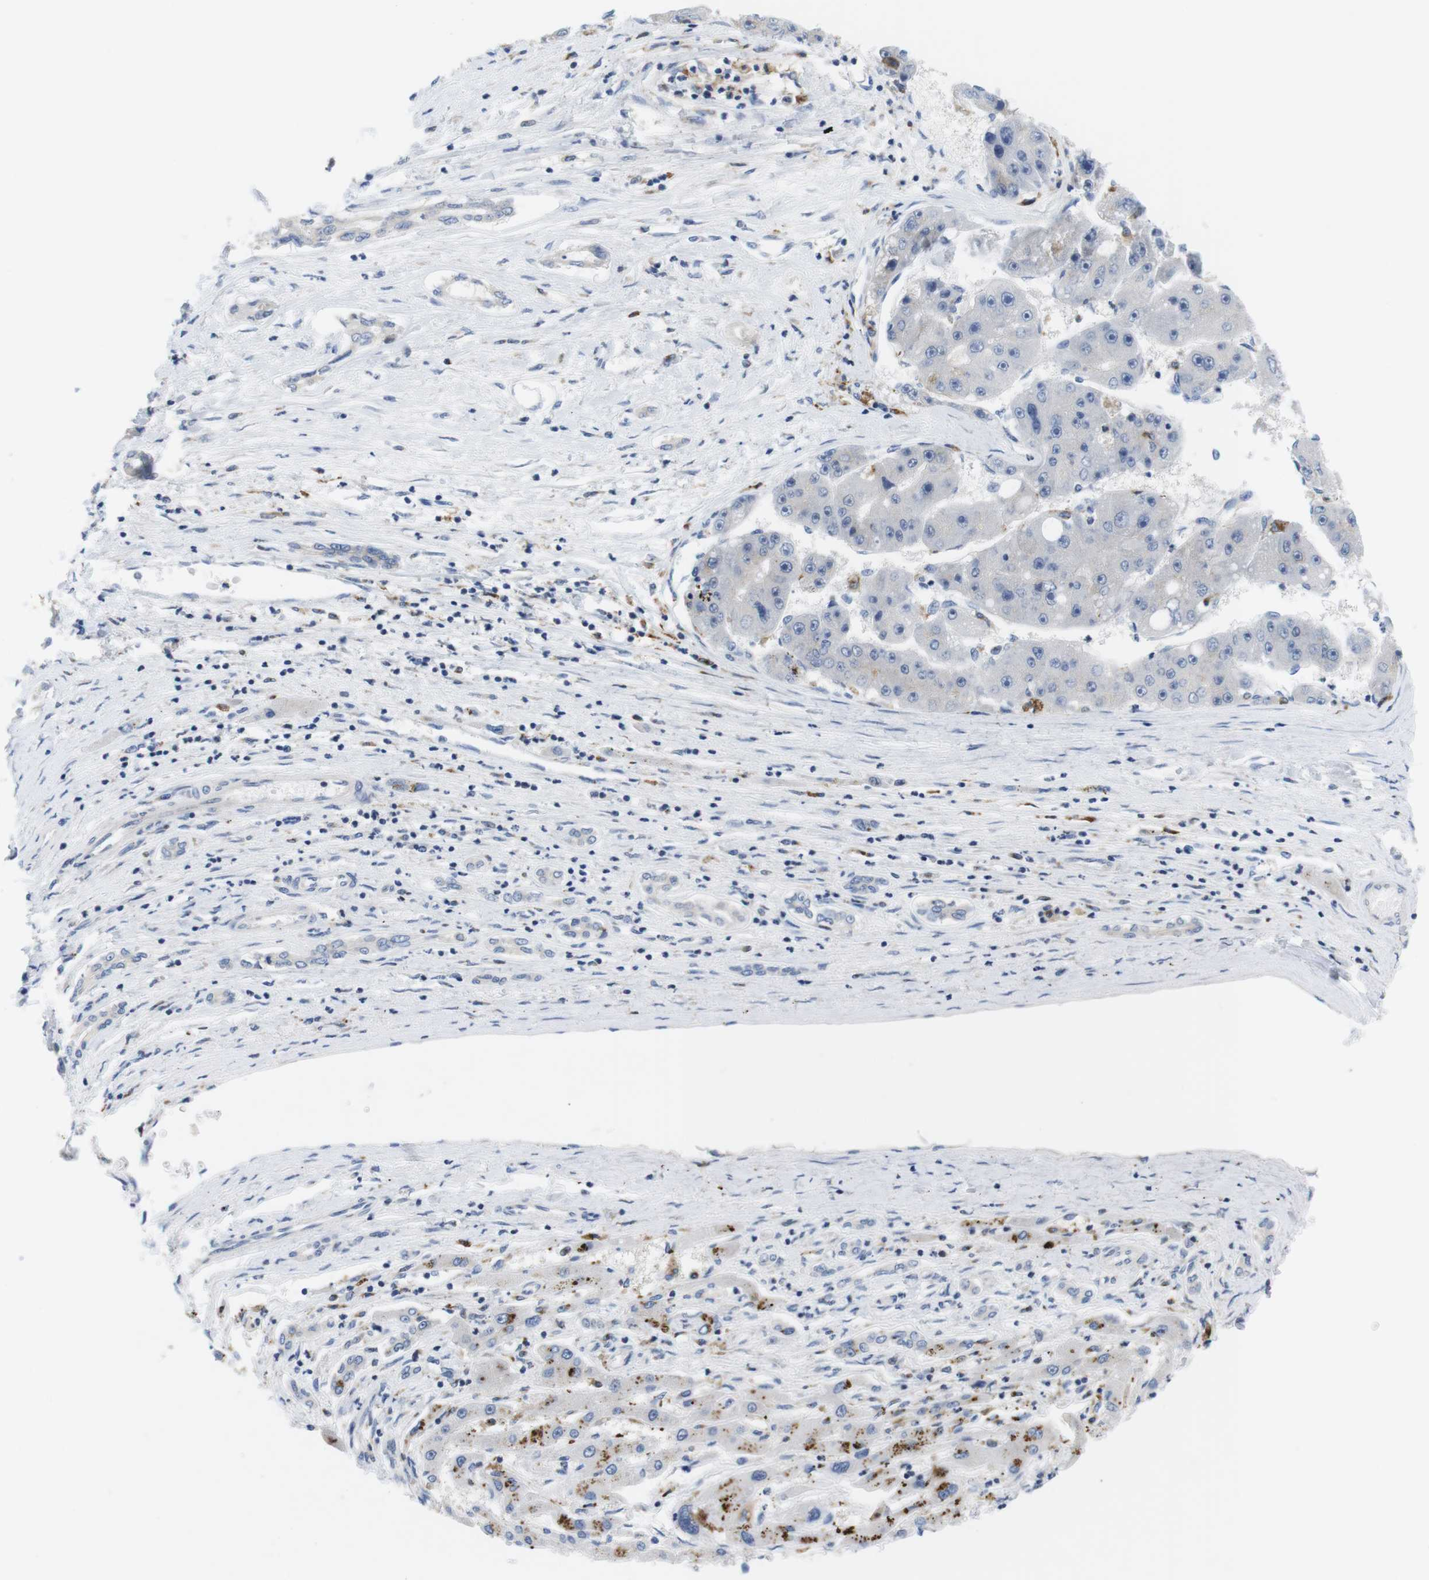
{"staining": {"intensity": "negative", "quantity": "none", "location": "none"}, "tissue": "liver cancer", "cell_type": "Tumor cells", "image_type": "cancer", "snomed": [{"axis": "morphology", "description": "Carcinoma, Hepatocellular, NOS"}, {"axis": "topography", "description": "Liver"}], "caption": "Immunohistochemistry (IHC) photomicrograph of human liver cancer (hepatocellular carcinoma) stained for a protein (brown), which reveals no positivity in tumor cells.", "gene": "CNGA2", "patient": {"sex": "female", "age": 61}}